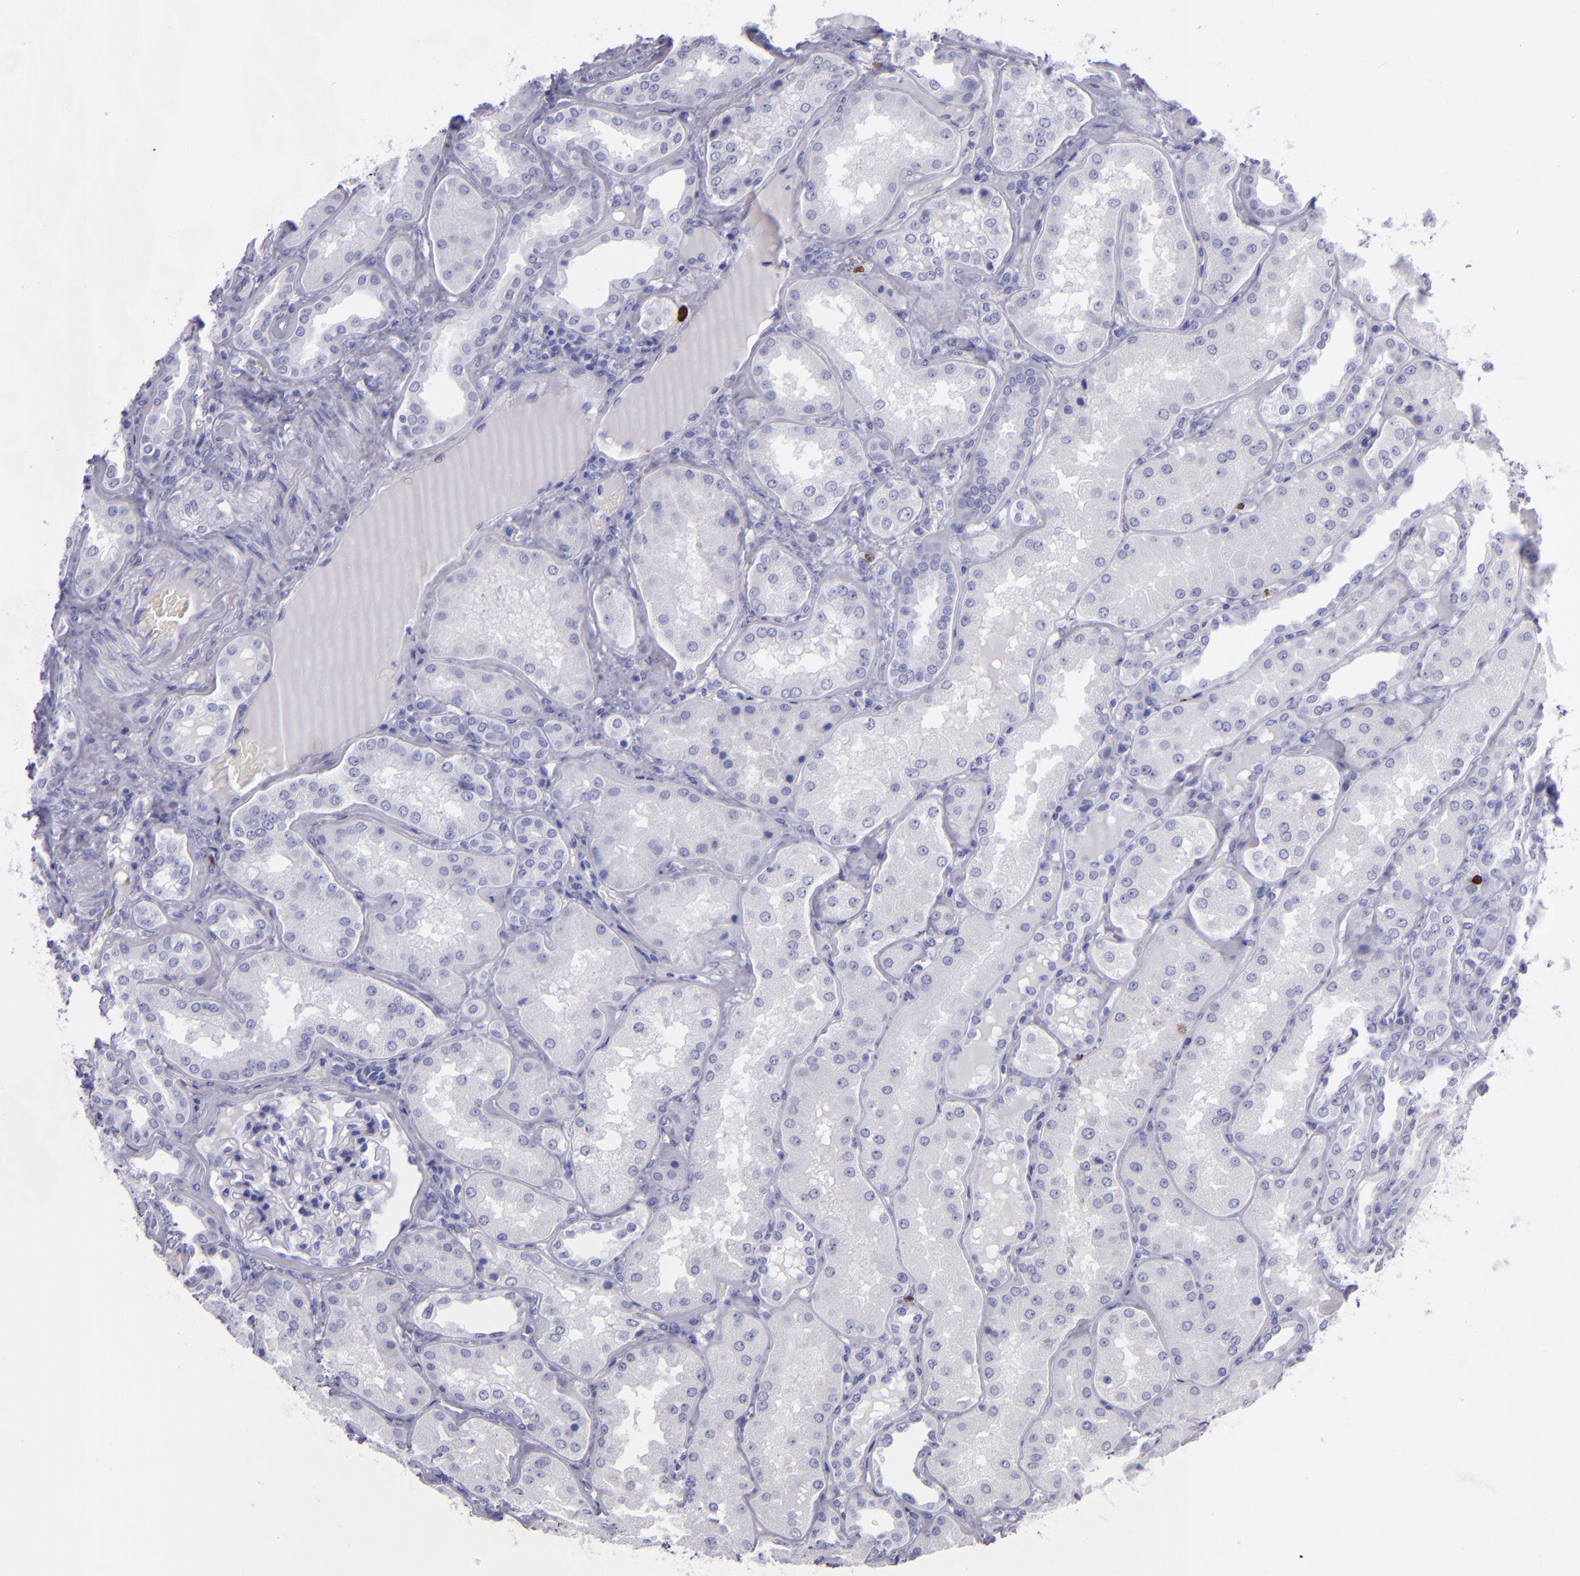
{"staining": {"intensity": "strong", "quantity": "<25%", "location": "nuclear"}, "tissue": "kidney", "cell_type": "Cells in glomeruli", "image_type": "normal", "snomed": [{"axis": "morphology", "description": "Normal tissue, NOS"}, {"axis": "topography", "description": "Kidney"}], "caption": "Protein positivity by immunohistochemistry displays strong nuclear expression in approximately <25% of cells in glomeruli in benign kidney. (IHC, brightfield microscopy, high magnification).", "gene": "TOP2A", "patient": {"sex": "female", "age": 56}}